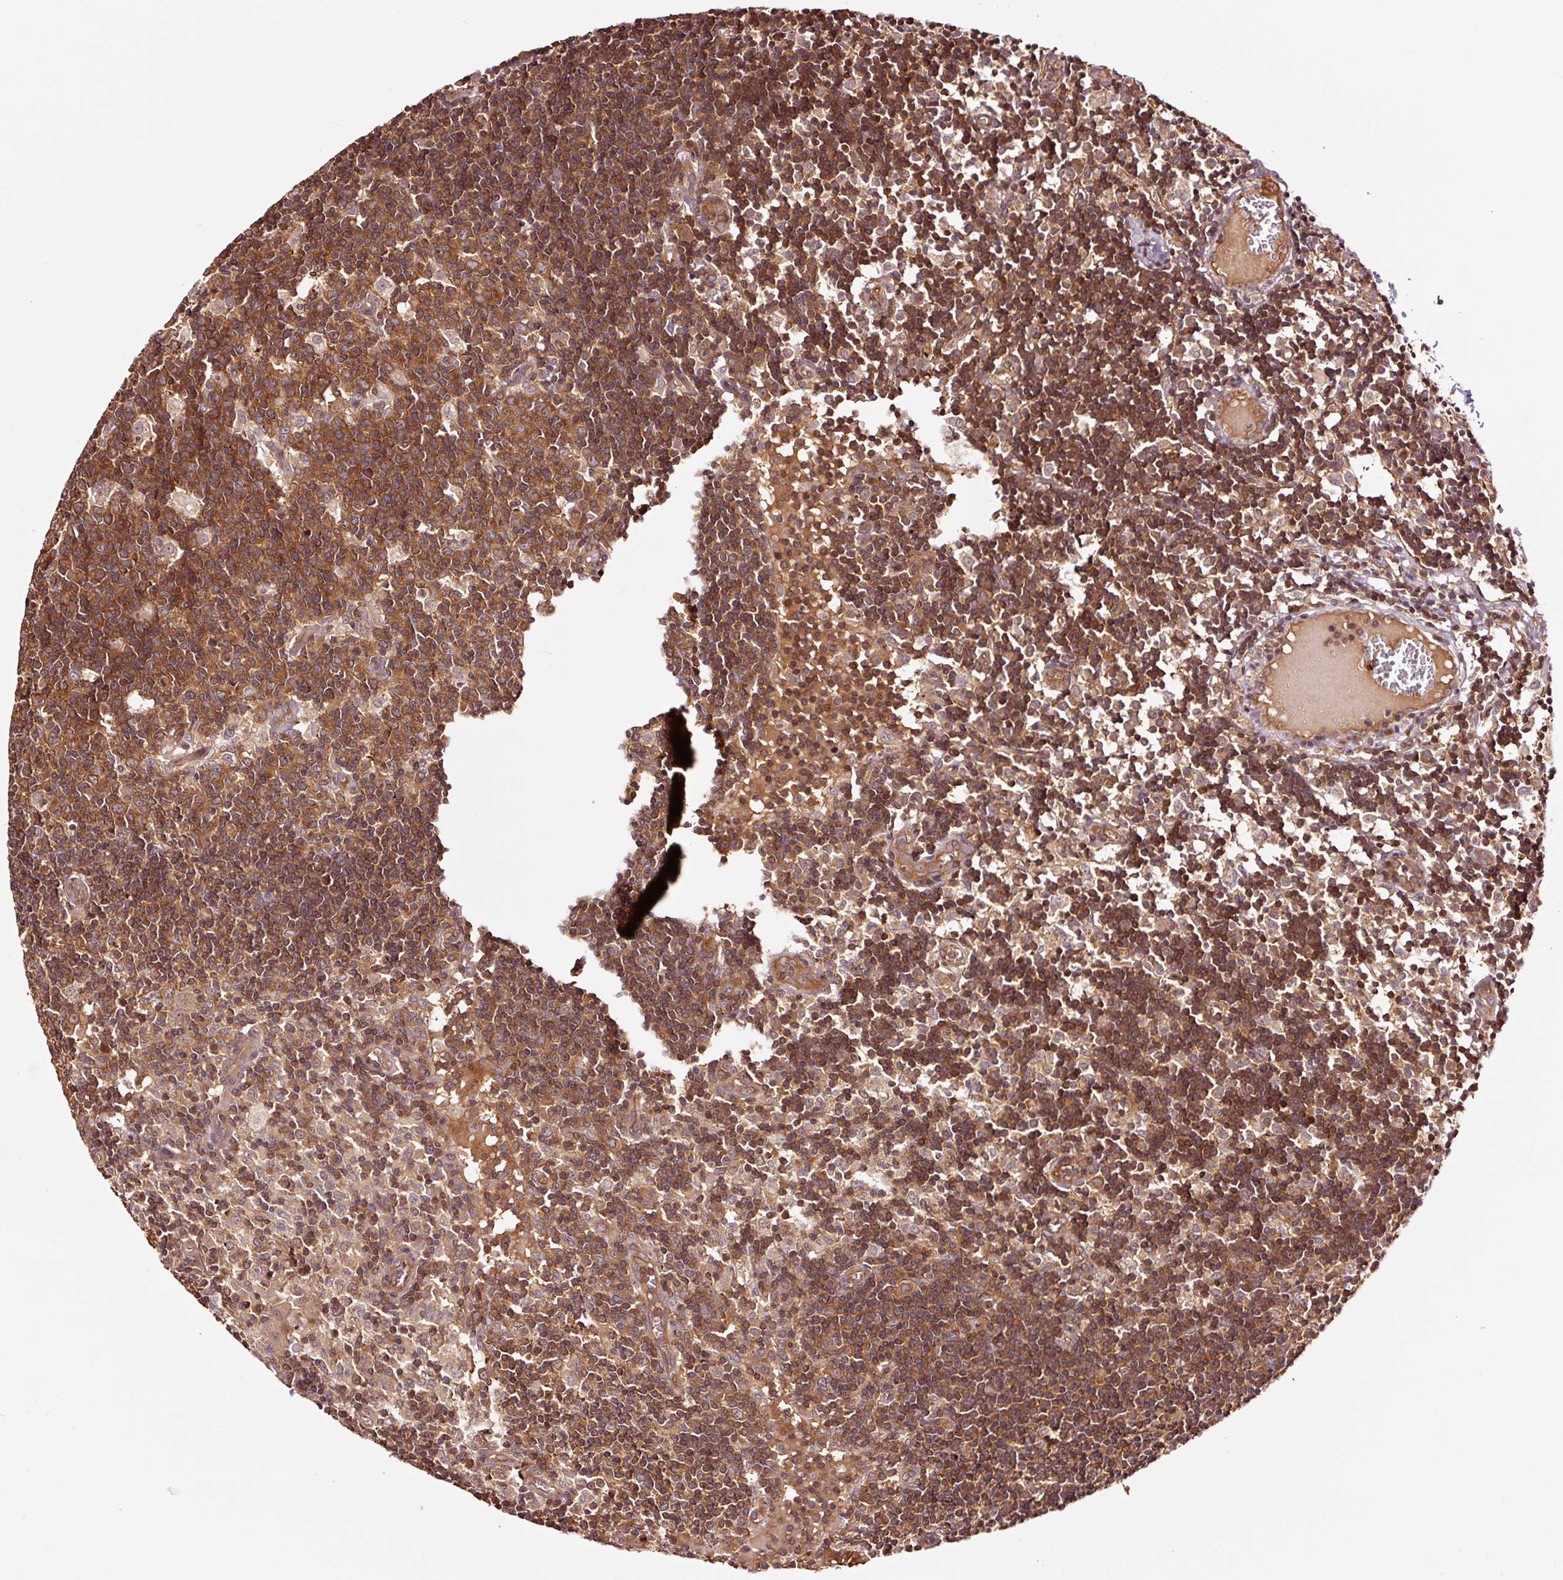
{"staining": {"intensity": "moderate", "quantity": ">75%", "location": "cytoplasmic/membranous"}, "tissue": "lymph node", "cell_type": "Germinal center cells", "image_type": "normal", "snomed": [{"axis": "morphology", "description": "Normal tissue, NOS"}, {"axis": "topography", "description": "Lymph node"}], "caption": "Germinal center cells reveal medium levels of moderate cytoplasmic/membranous expression in about >75% of cells in normal lymph node.", "gene": "METAP1", "patient": {"sex": "female", "age": 45}}